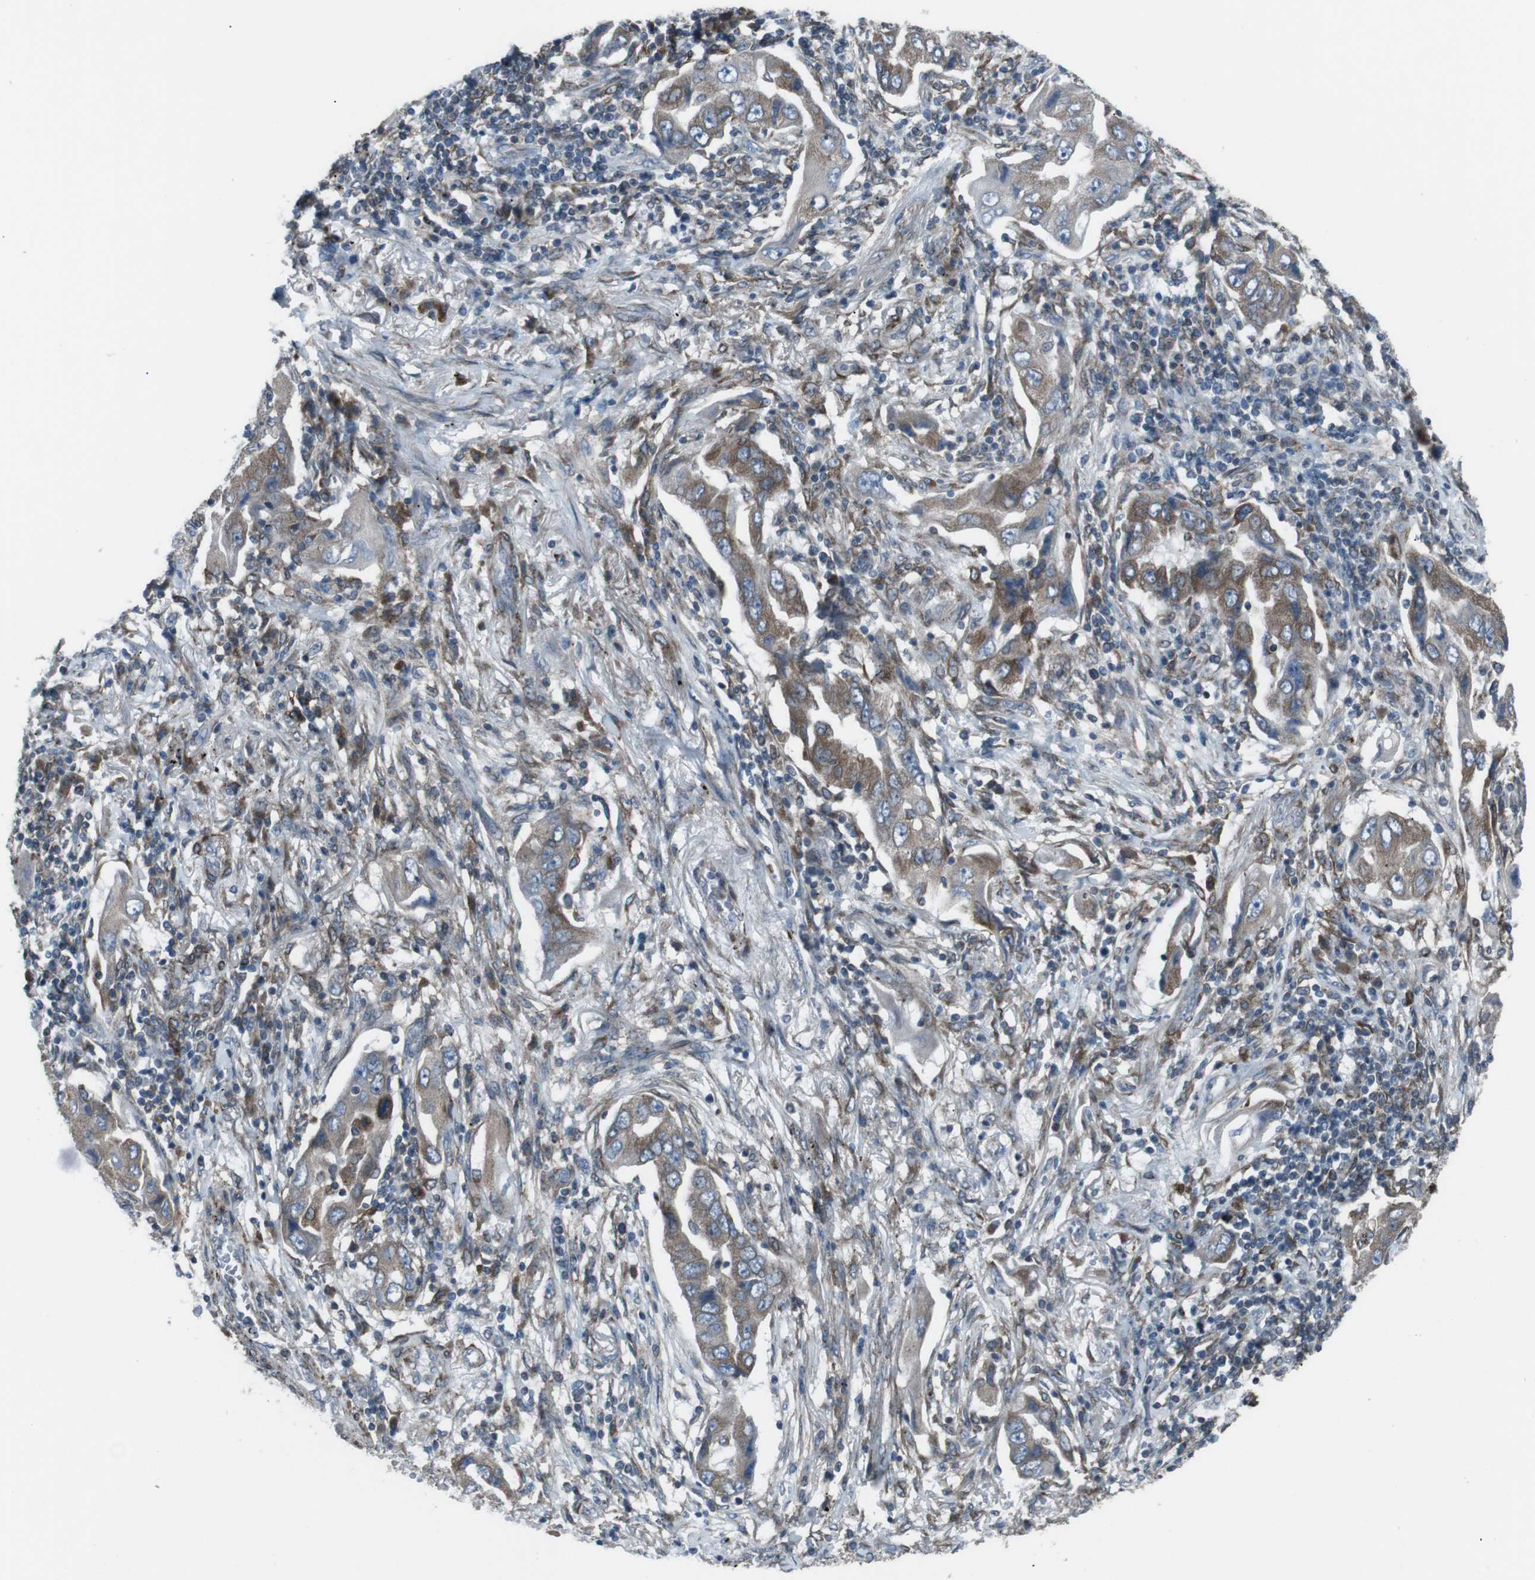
{"staining": {"intensity": "moderate", "quantity": "25%-75%", "location": "cytoplasmic/membranous"}, "tissue": "lung cancer", "cell_type": "Tumor cells", "image_type": "cancer", "snomed": [{"axis": "morphology", "description": "Adenocarcinoma, NOS"}, {"axis": "topography", "description": "Lung"}], "caption": "IHC of human lung adenocarcinoma exhibits medium levels of moderate cytoplasmic/membranous positivity in about 25%-75% of tumor cells. The staining is performed using DAB (3,3'-diaminobenzidine) brown chromogen to label protein expression. The nuclei are counter-stained blue using hematoxylin.", "gene": "LNPK", "patient": {"sex": "female", "age": 65}}